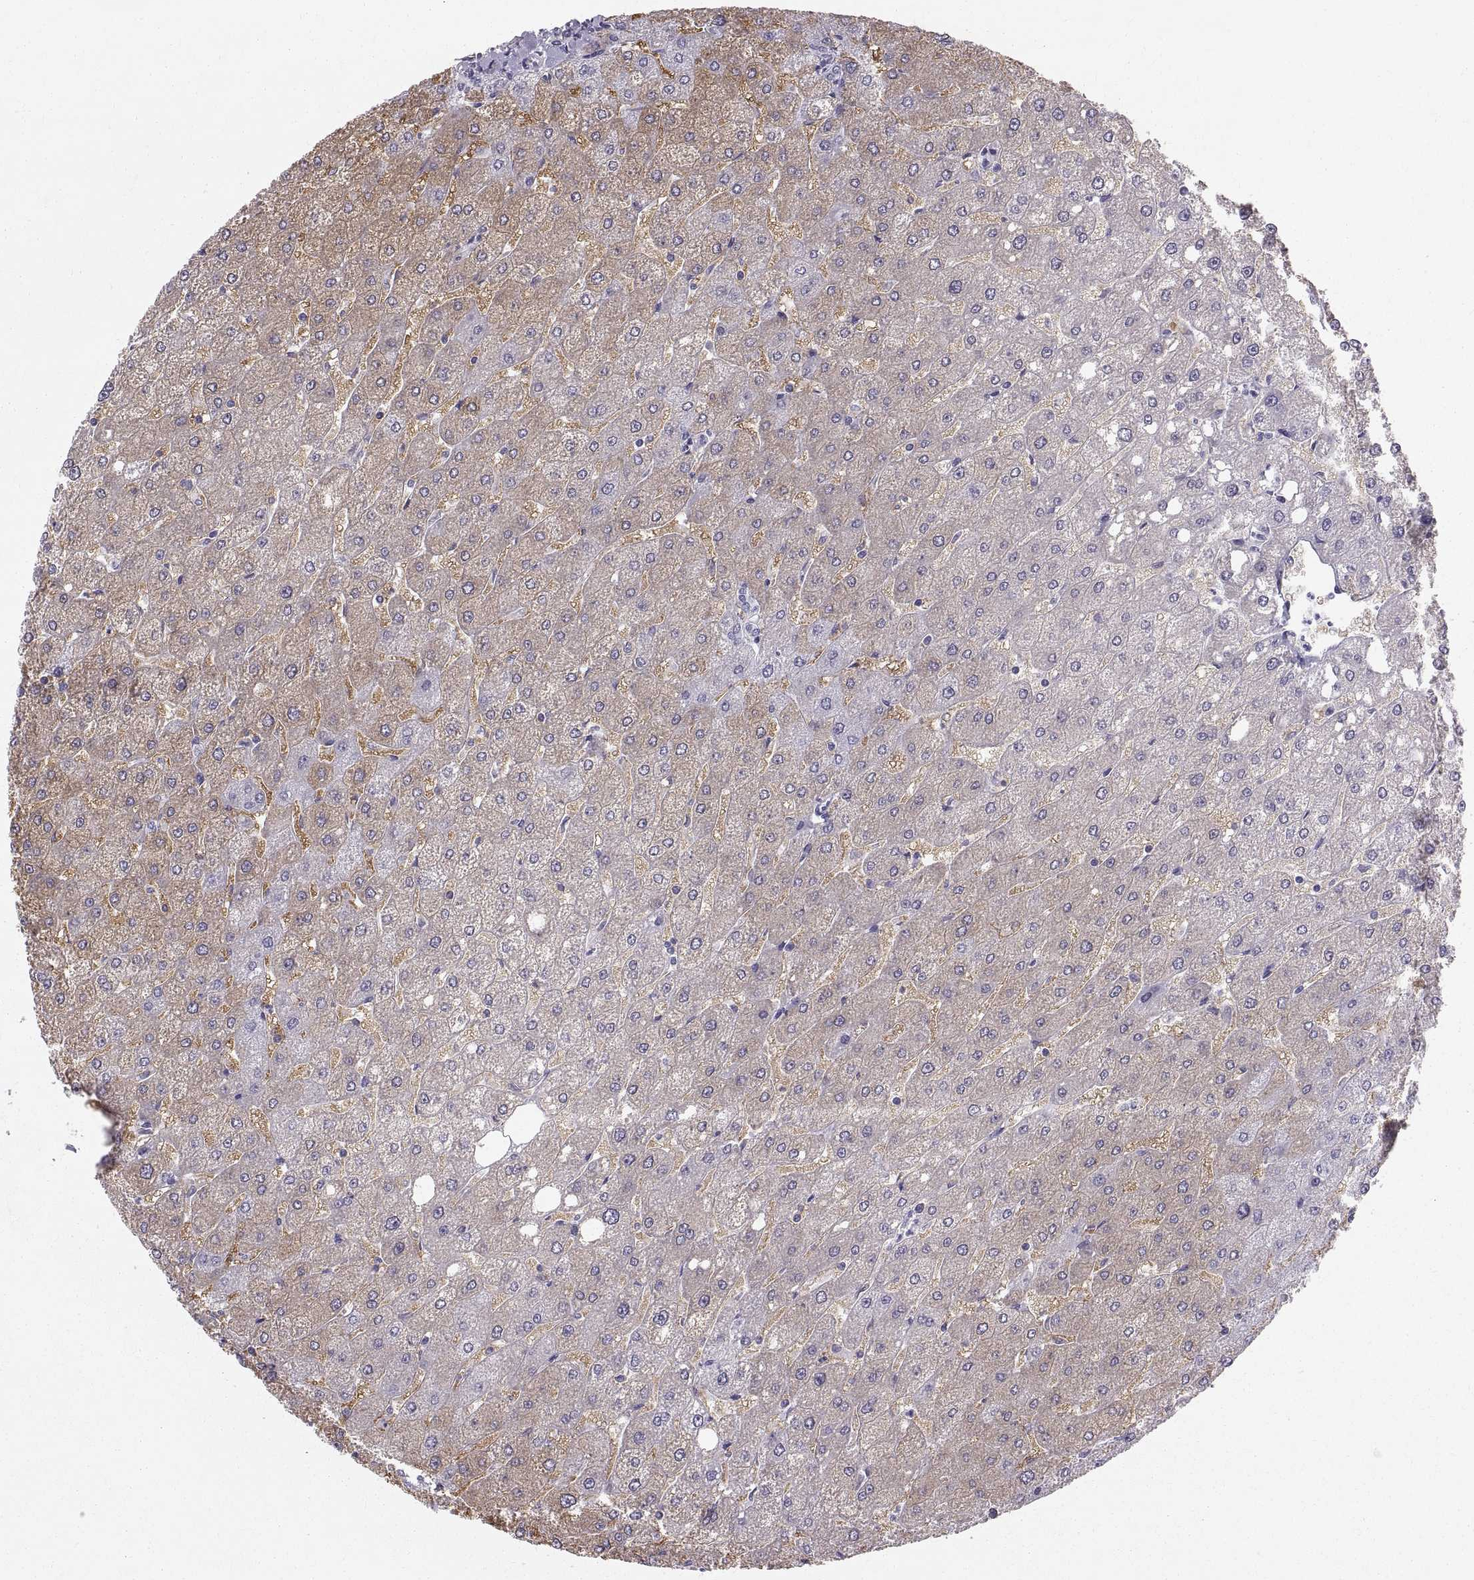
{"staining": {"intensity": "negative", "quantity": "none", "location": "none"}, "tissue": "liver", "cell_type": "Cholangiocytes", "image_type": "normal", "snomed": [{"axis": "morphology", "description": "Normal tissue, NOS"}, {"axis": "topography", "description": "Liver"}], "caption": "IHC of benign human liver shows no positivity in cholangiocytes.", "gene": "SLC22A6", "patient": {"sex": "male", "age": 67}}